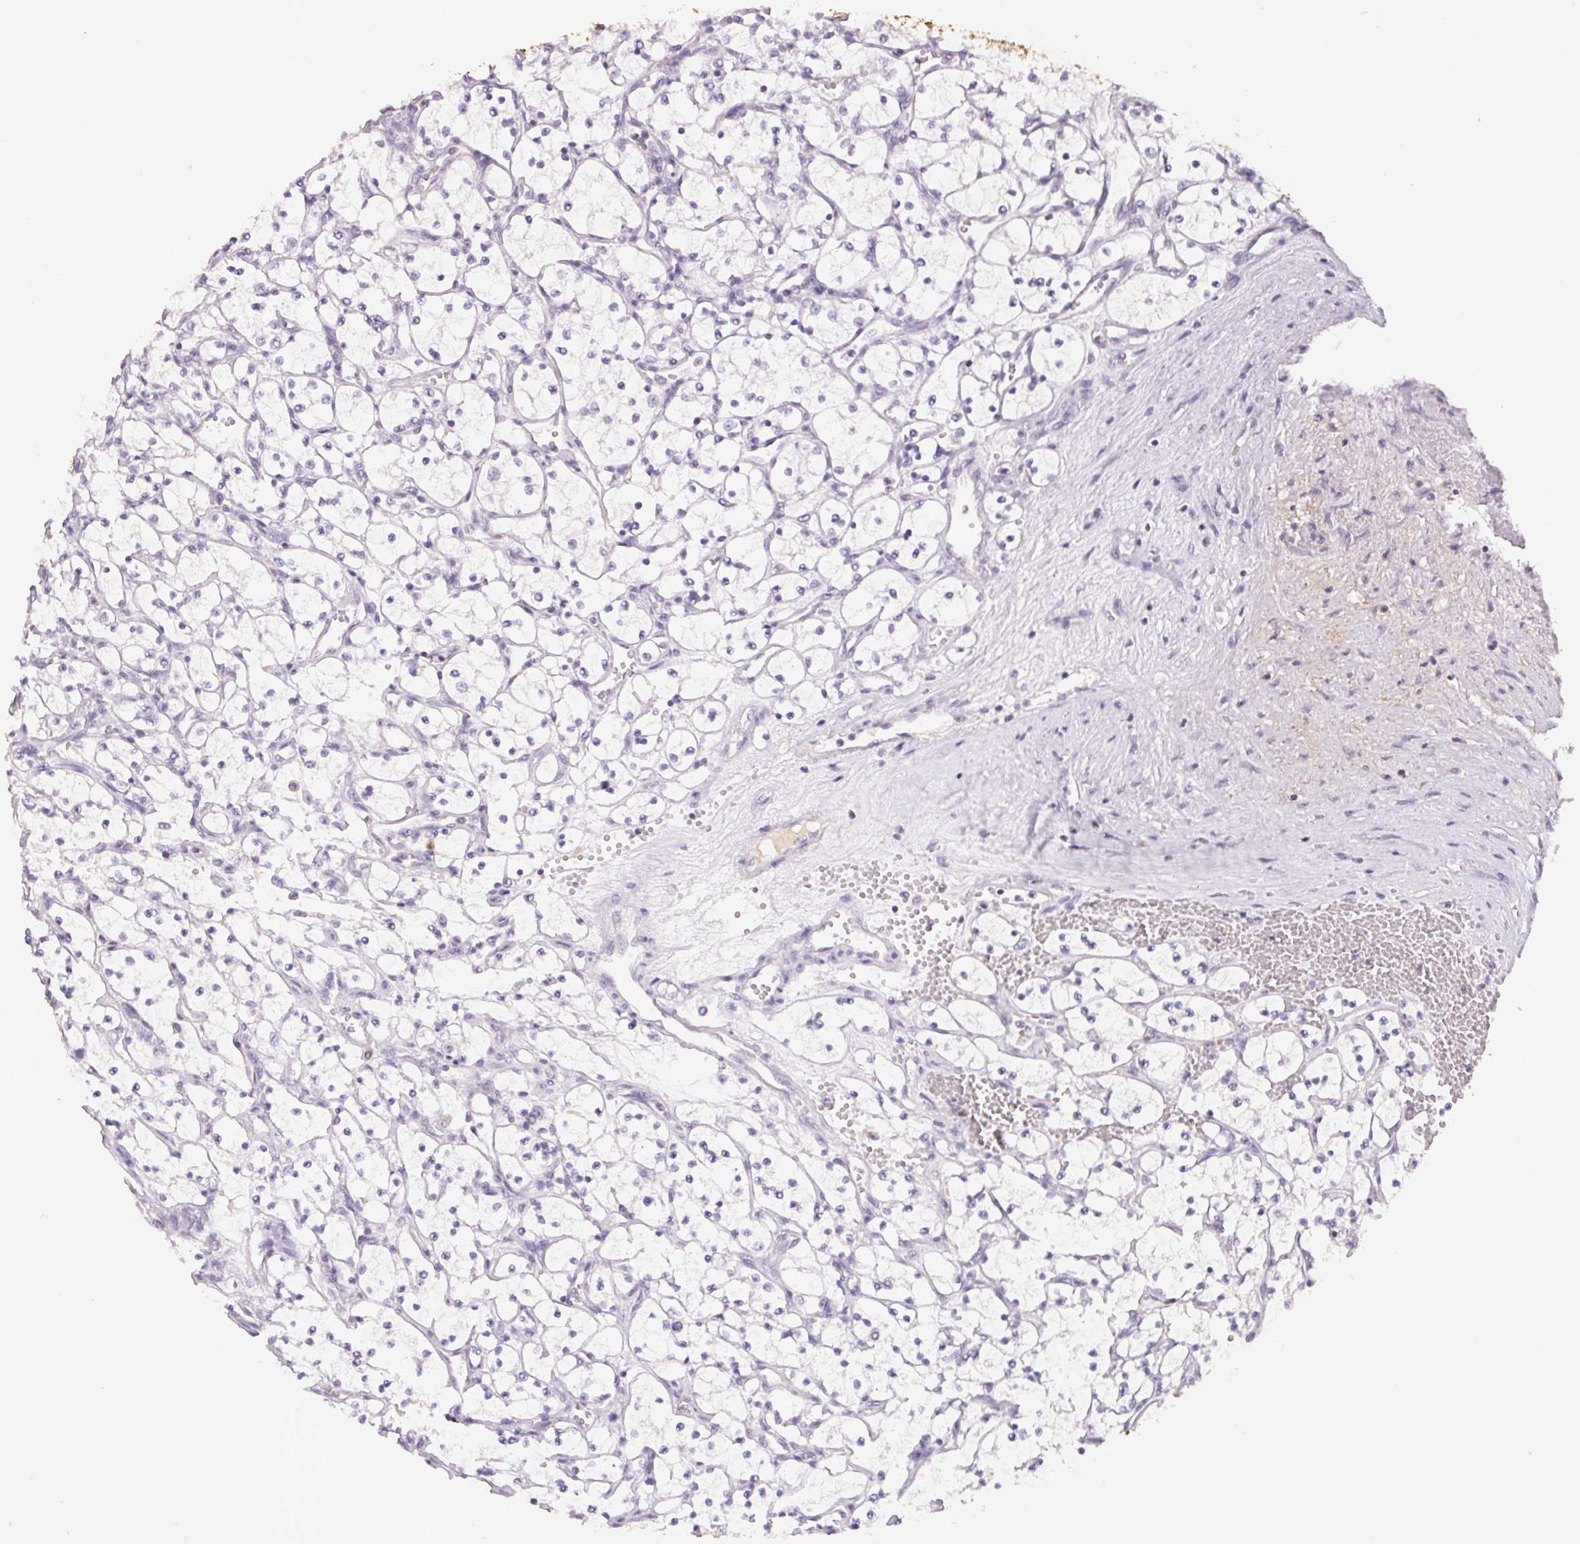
{"staining": {"intensity": "negative", "quantity": "none", "location": "none"}, "tissue": "renal cancer", "cell_type": "Tumor cells", "image_type": "cancer", "snomed": [{"axis": "morphology", "description": "Adenocarcinoma, NOS"}, {"axis": "topography", "description": "Kidney"}], "caption": "A high-resolution image shows immunohistochemistry staining of renal cancer, which demonstrates no significant expression in tumor cells. The staining was performed using DAB (3,3'-diaminobenzidine) to visualize the protein expression in brown, while the nuclei were stained in blue with hematoxylin (Magnification: 20x).", "gene": "KIF26A", "patient": {"sex": "female", "age": 69}}